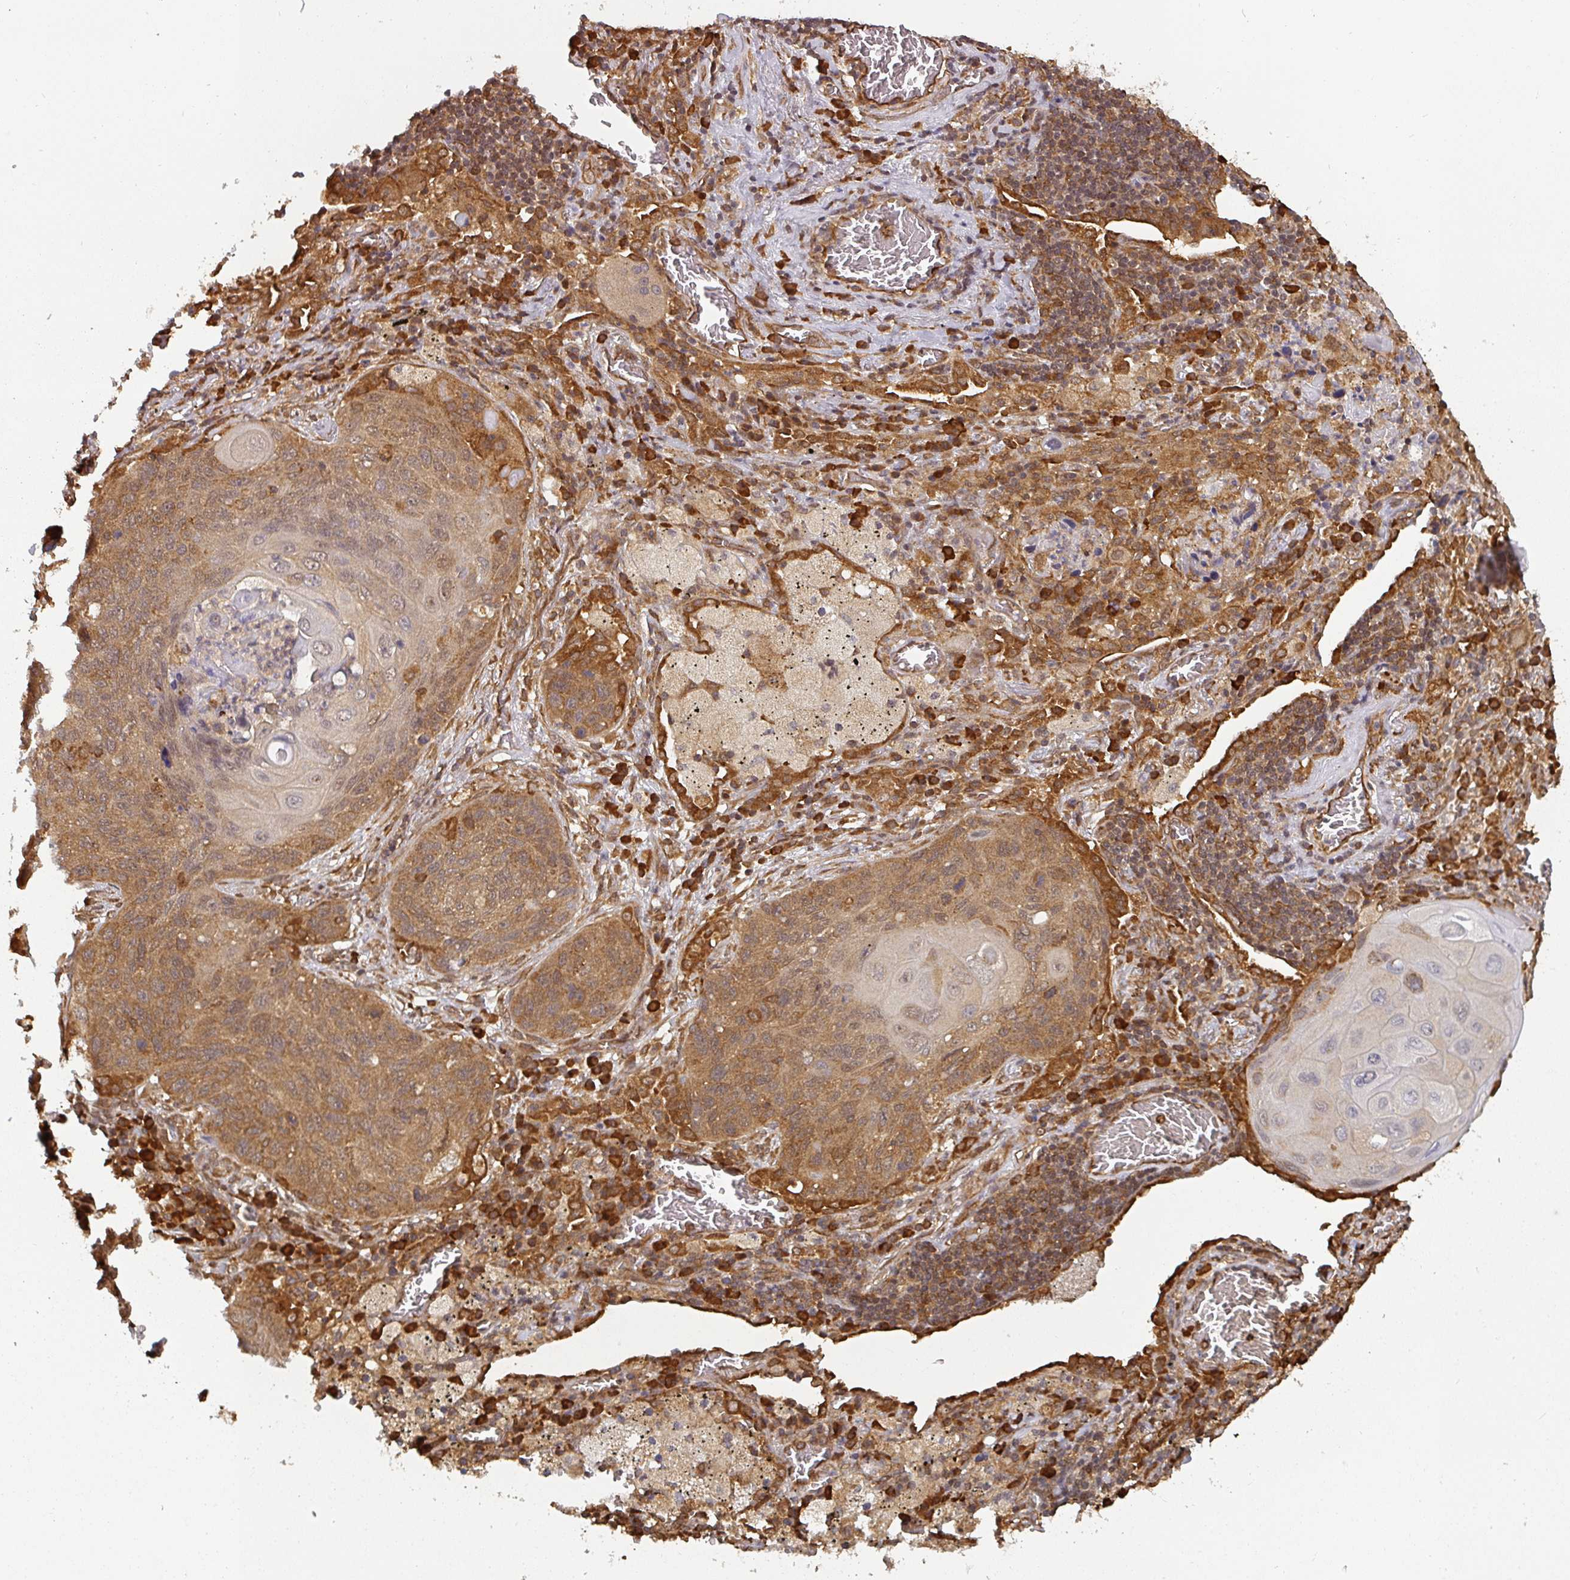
{"staining": {"intensity": "moderate", "quantity": ">75%", "location": "cytoplasmic/membranous"}, "tissue": "lung cancer", "cell_type": "Tumor cells", "image_type": "cancer", "snomed": [{"axis": "morphology", "description": "Squamous cell carcinoma, NOS"}, {"axis": "topography", "description": "Lung"}], "caption": "High-power microscopy captured an immunohistochemistry photomicrograph of lung cancer, revealing moderate cytoplasmic/membranous expression in about >75% of tumor cells.", "gene": "PPP6R3", "patient": {"sex": "female", "age": 63}}